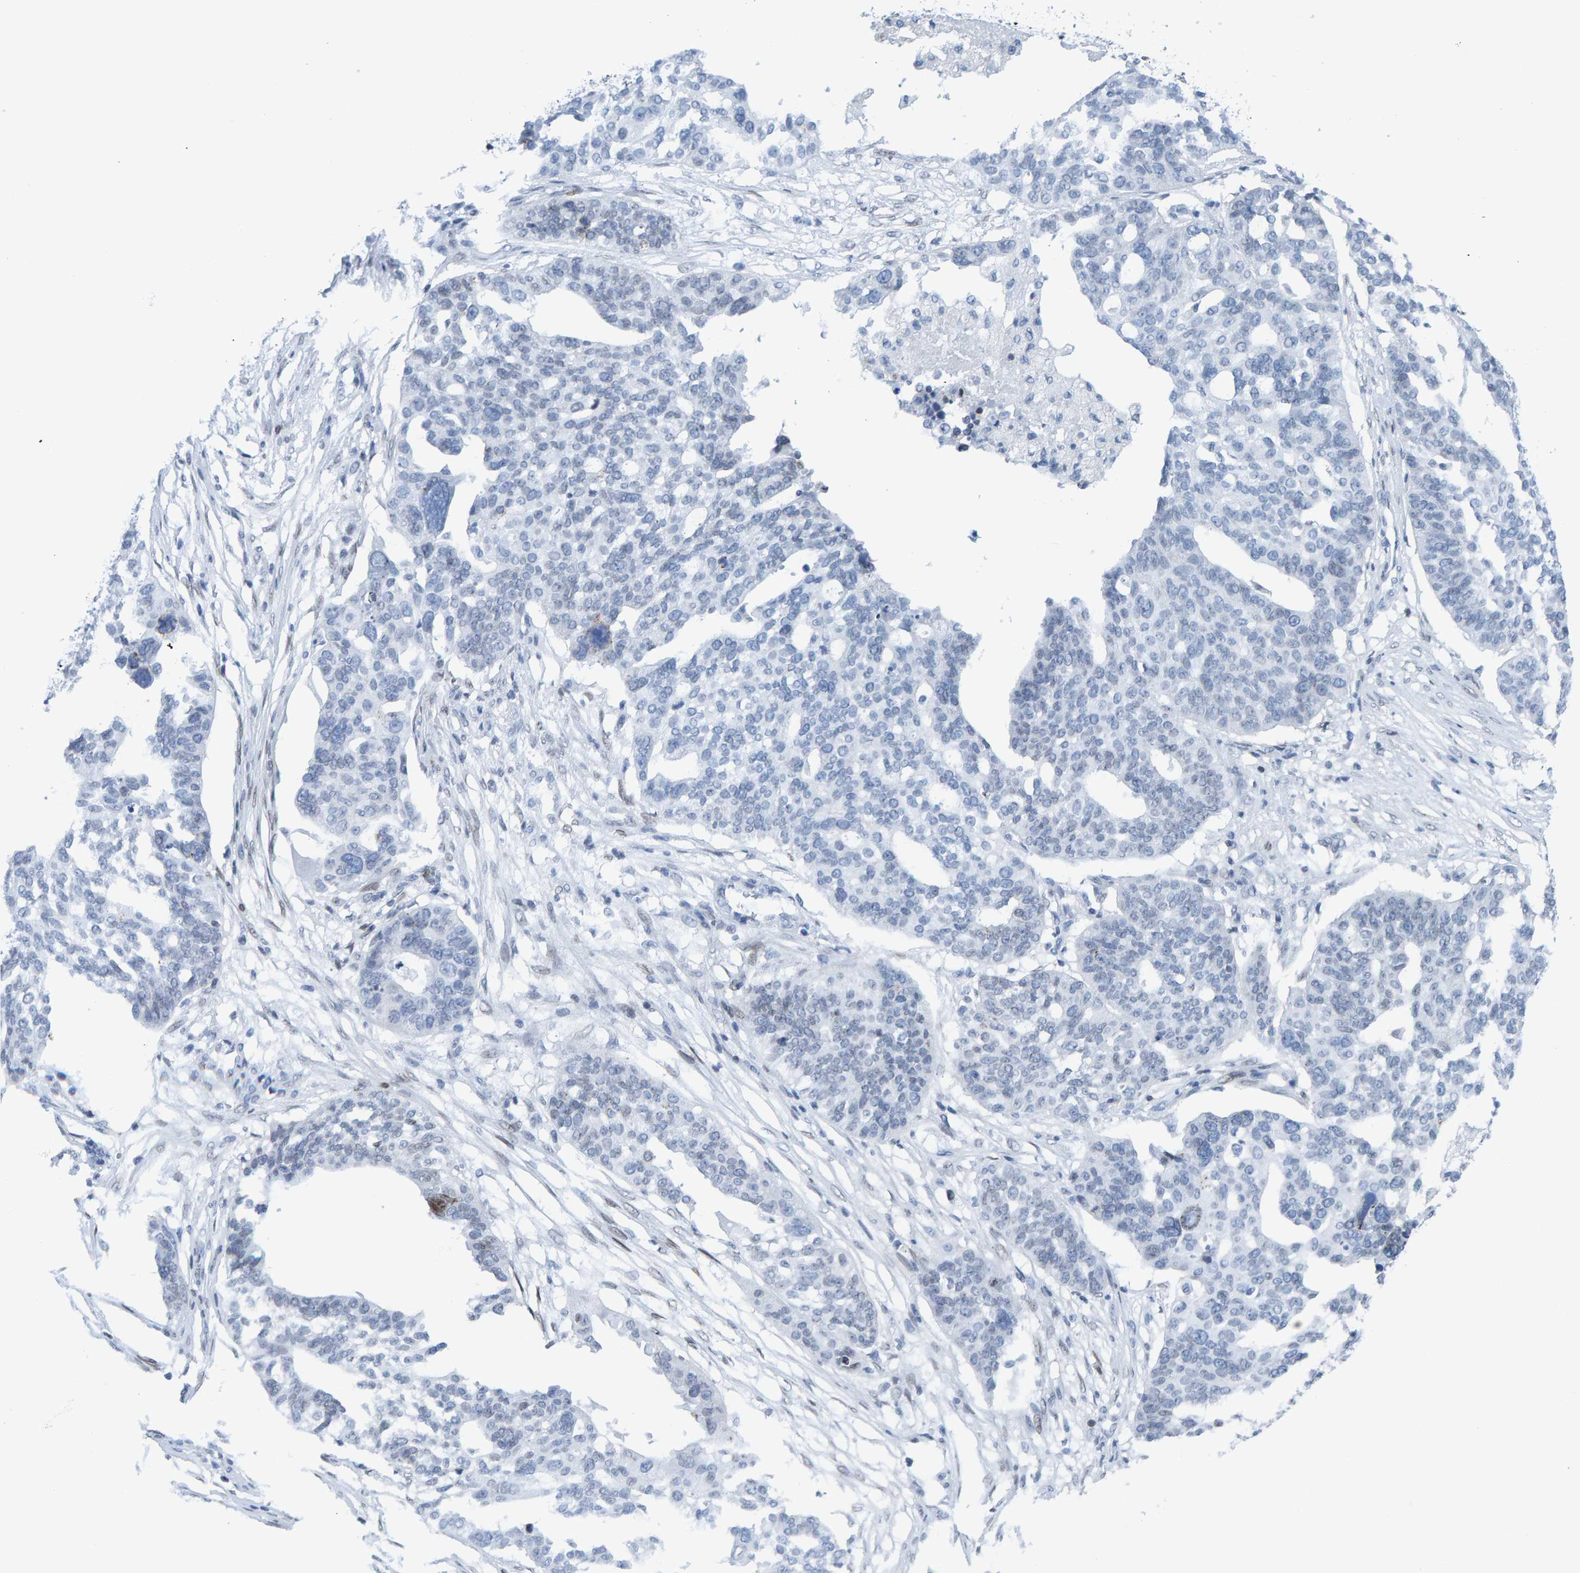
{"staining": {"intensity": "negative", "quantity": "none", "location": "none"}, "tissue": "ovarian cancer", "cell_type": "Tumor cells", "image_type": "cancer", "snomed": [{"axis": "morphology", "description": "Cystadenocarcinoma, serous, NOS"}, {"axis": "topography", "description": "Ovary"}], "caption": "Tumor cells show no significant staining in ovarian cancer (serous cystadenocarcinoma). The staining was performed using DAB (3,3'-diaminobenzidine) to visualize the protein expression in brown, while the nuclei were stained in blue with hematoxylin (Magnification: 20x).", "gene": "LMNB2", "patient": {"sex": "female", "age": 59}}